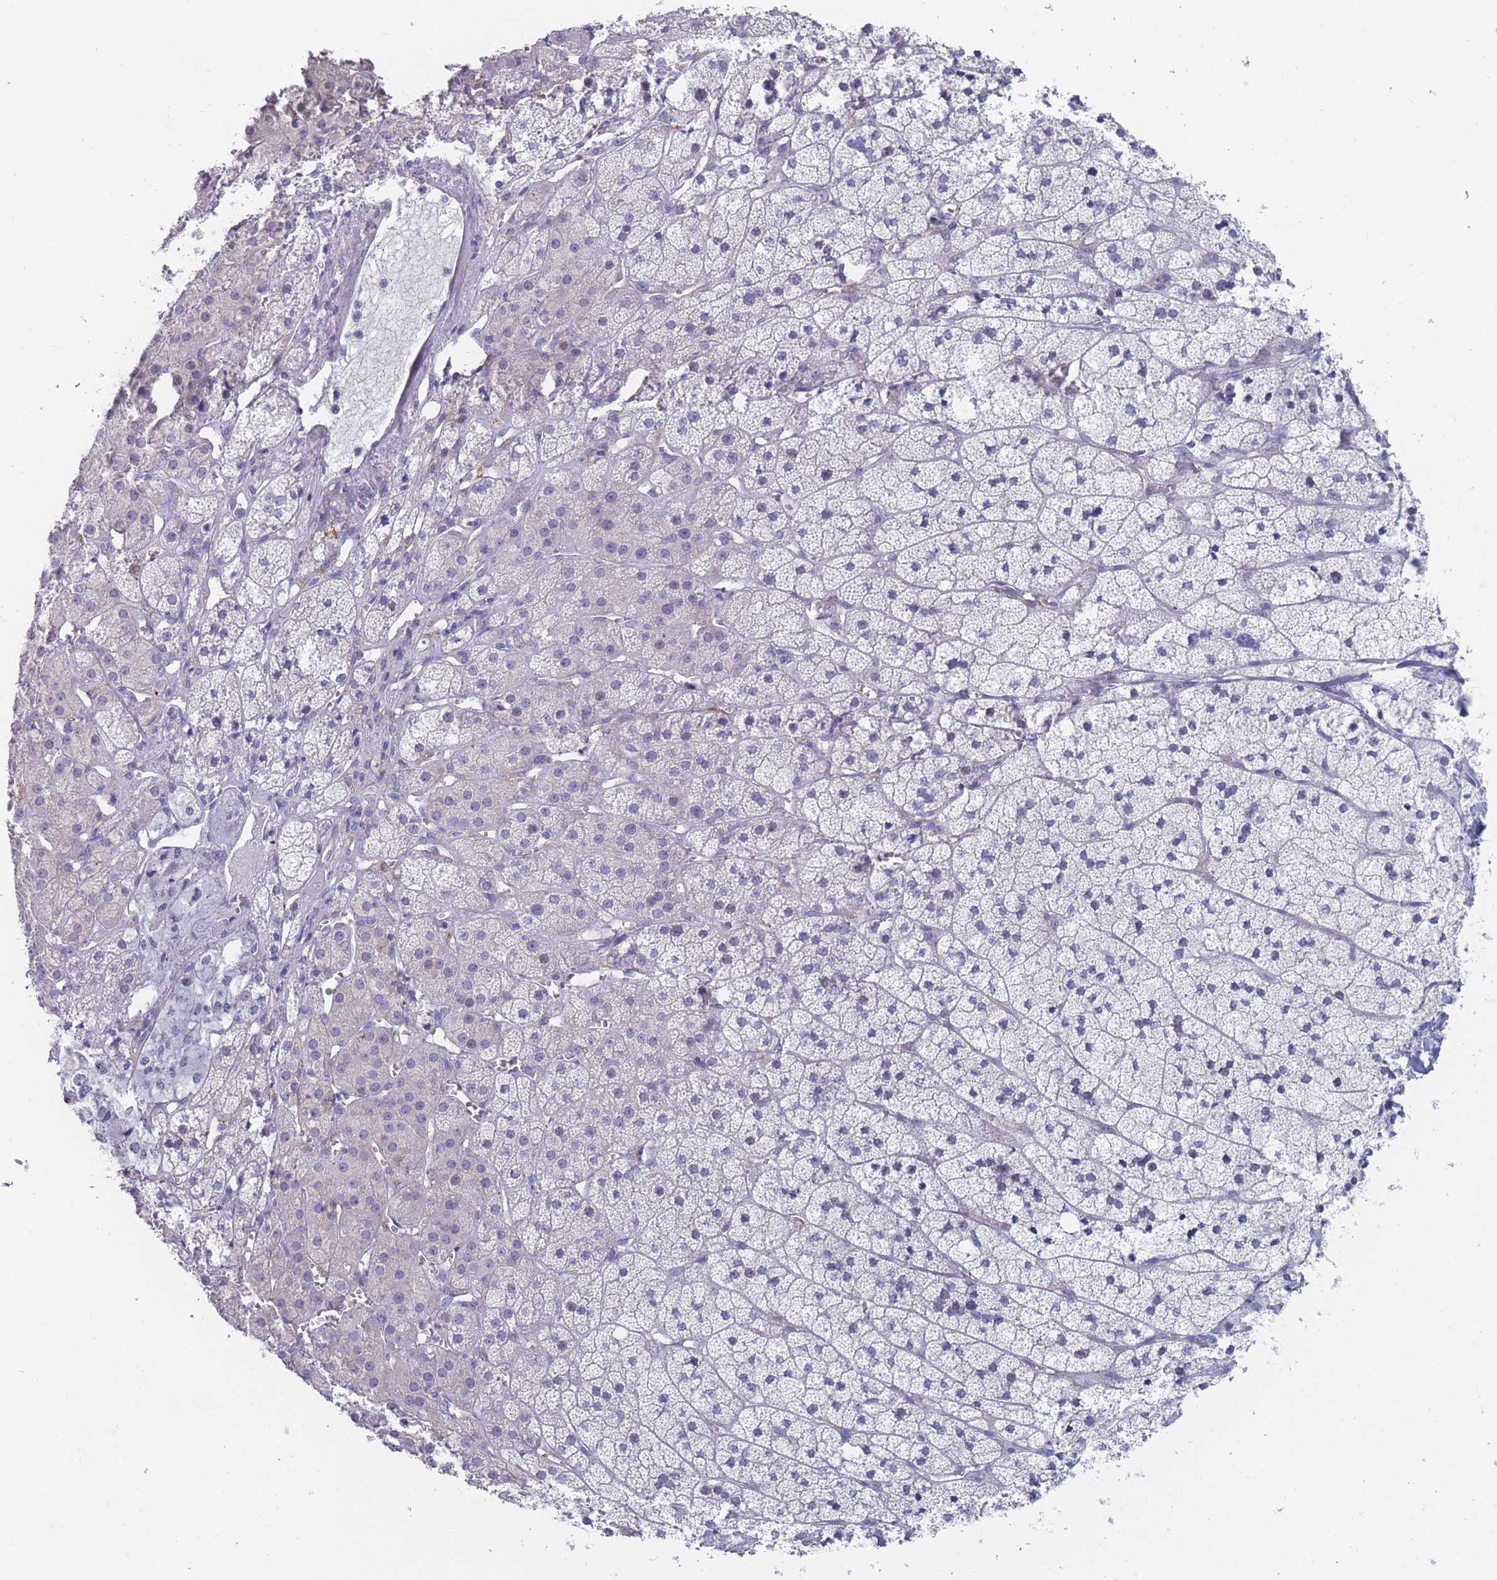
{"staining": {"intensity": "negative", "quantity": "none", "location": "none"}, "tissue": "adrenal gland", "cell_type": "Glandular cells", "image_type": "normal", "snomed": [{"axis": "morphology", "description": "Normal tissue, NOS"}, {"axis": "topography", "description": "Adrenal gland"}], "caption": "Glandular cells are negative for brown protein staining in normal adrenal gland. The staining was performed using DAB (3,3'-diaminobenzidine) to visualize the protein expression in brown, while the nuclei were stained in blue with hematoxylin (Magnification: 20x).", "gene": "PIGU", "patient": {"sex": "female", "age": 52}}